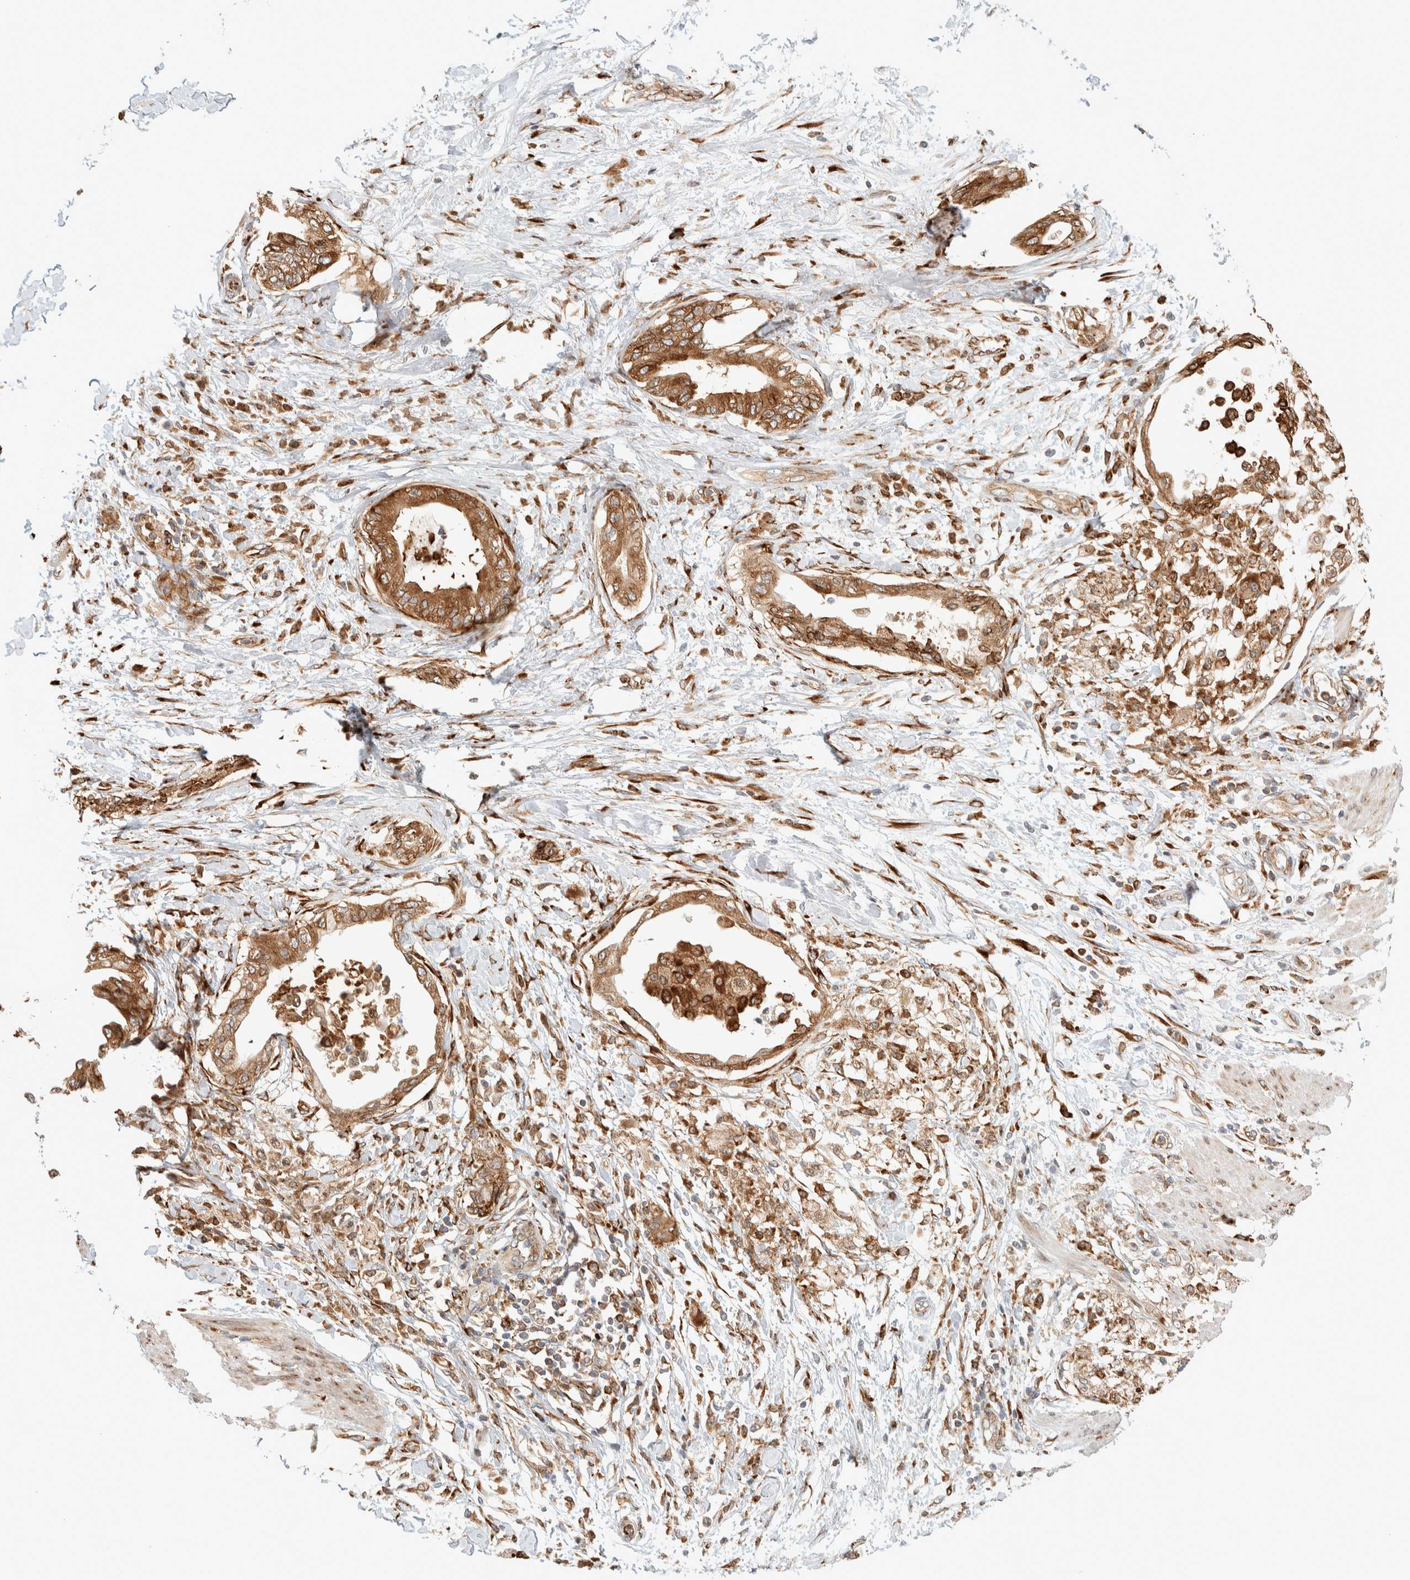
{"staining": {"intensity": "moderate", "quantity": ">75%", "location": "cytoplasmic/membranous"}, "tissue": "pancreatic cancer", "cell_type": "Tumor cells", "image_type": "cancer", "snomed": [{"axis": "morphology", "description": "Normal tissue, NOS"}, {"axis": "morphology", "description": "Adenocarcinoma, NOS"}, {"axis": "topography", "description": "Pancreas"}, {"axis": "topography", "description": "Duodenum"}], "caption": "Immunohistochemical staining of pancreatic cancer (adenocarcinoma) shows medium levels of moderate cytoplasmic/membranous protein staining in approximately >75% of tumor cells. (brown staining indicates protein expression, while blue staining denotes nuclei).", "gene": "LLGL2", "patient": {"sex": "female", "age": 60}}